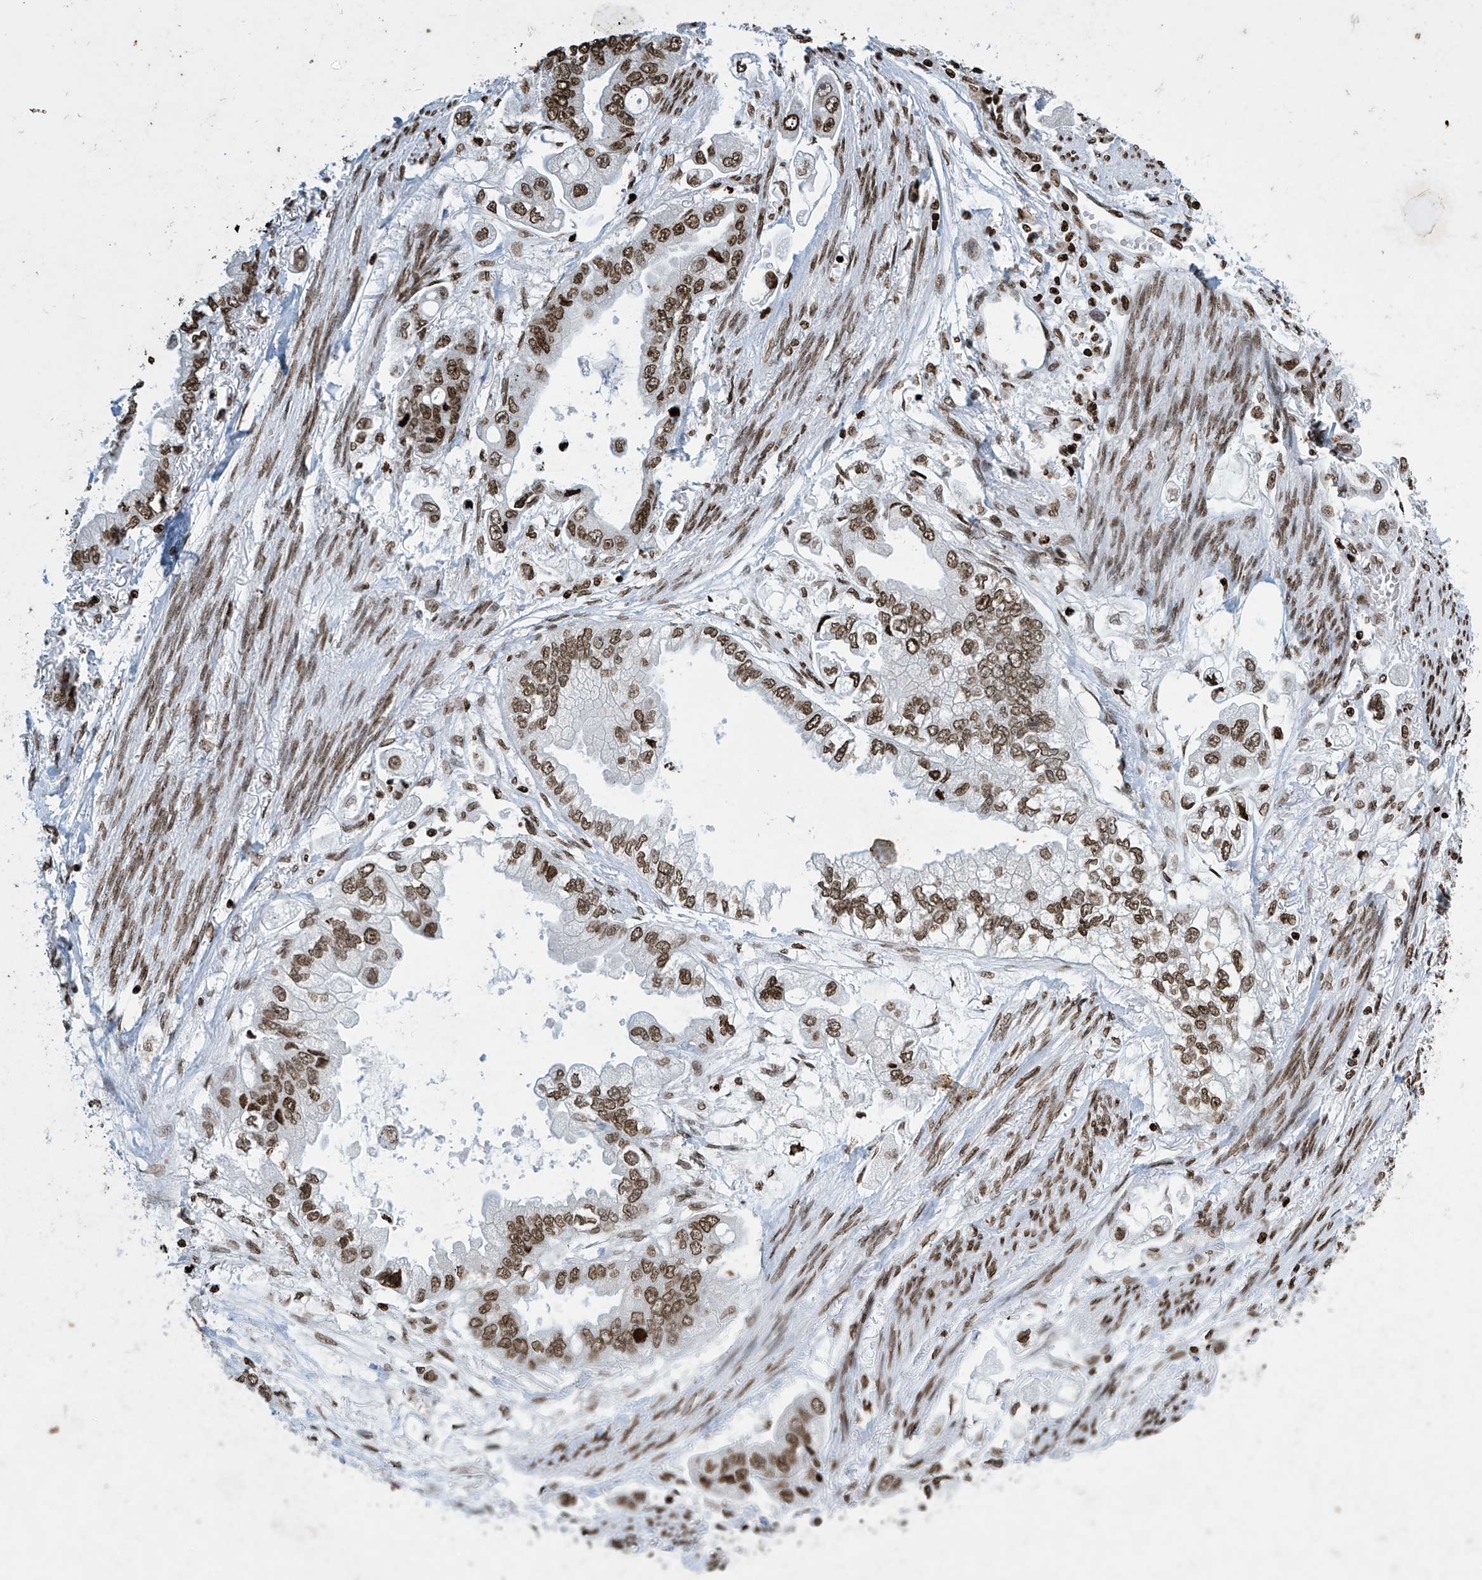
{"staining": {"intensity": "strong", "quantity": ">75%", "location": "nuclear"}, "tissue": "stomach cancer", "cell_type": "Tumor cells", "image_type": "cancer", "snomed": [{"axis": "morphology", "description": "Adenocarcinoma, NOS"}, {"axis": "topography", "description": "Stomach"}], "caption": "Stomach cancer (adenocarcinoma) stained with DAB (3,3'-diaminobenzidine) immunohistochemistry (IHC) reveals high levels of strong nuclear expression in approximately >75% of tumor cells.", "gene": "H4C16", "patient": {"sex": "male", "age": 62}}